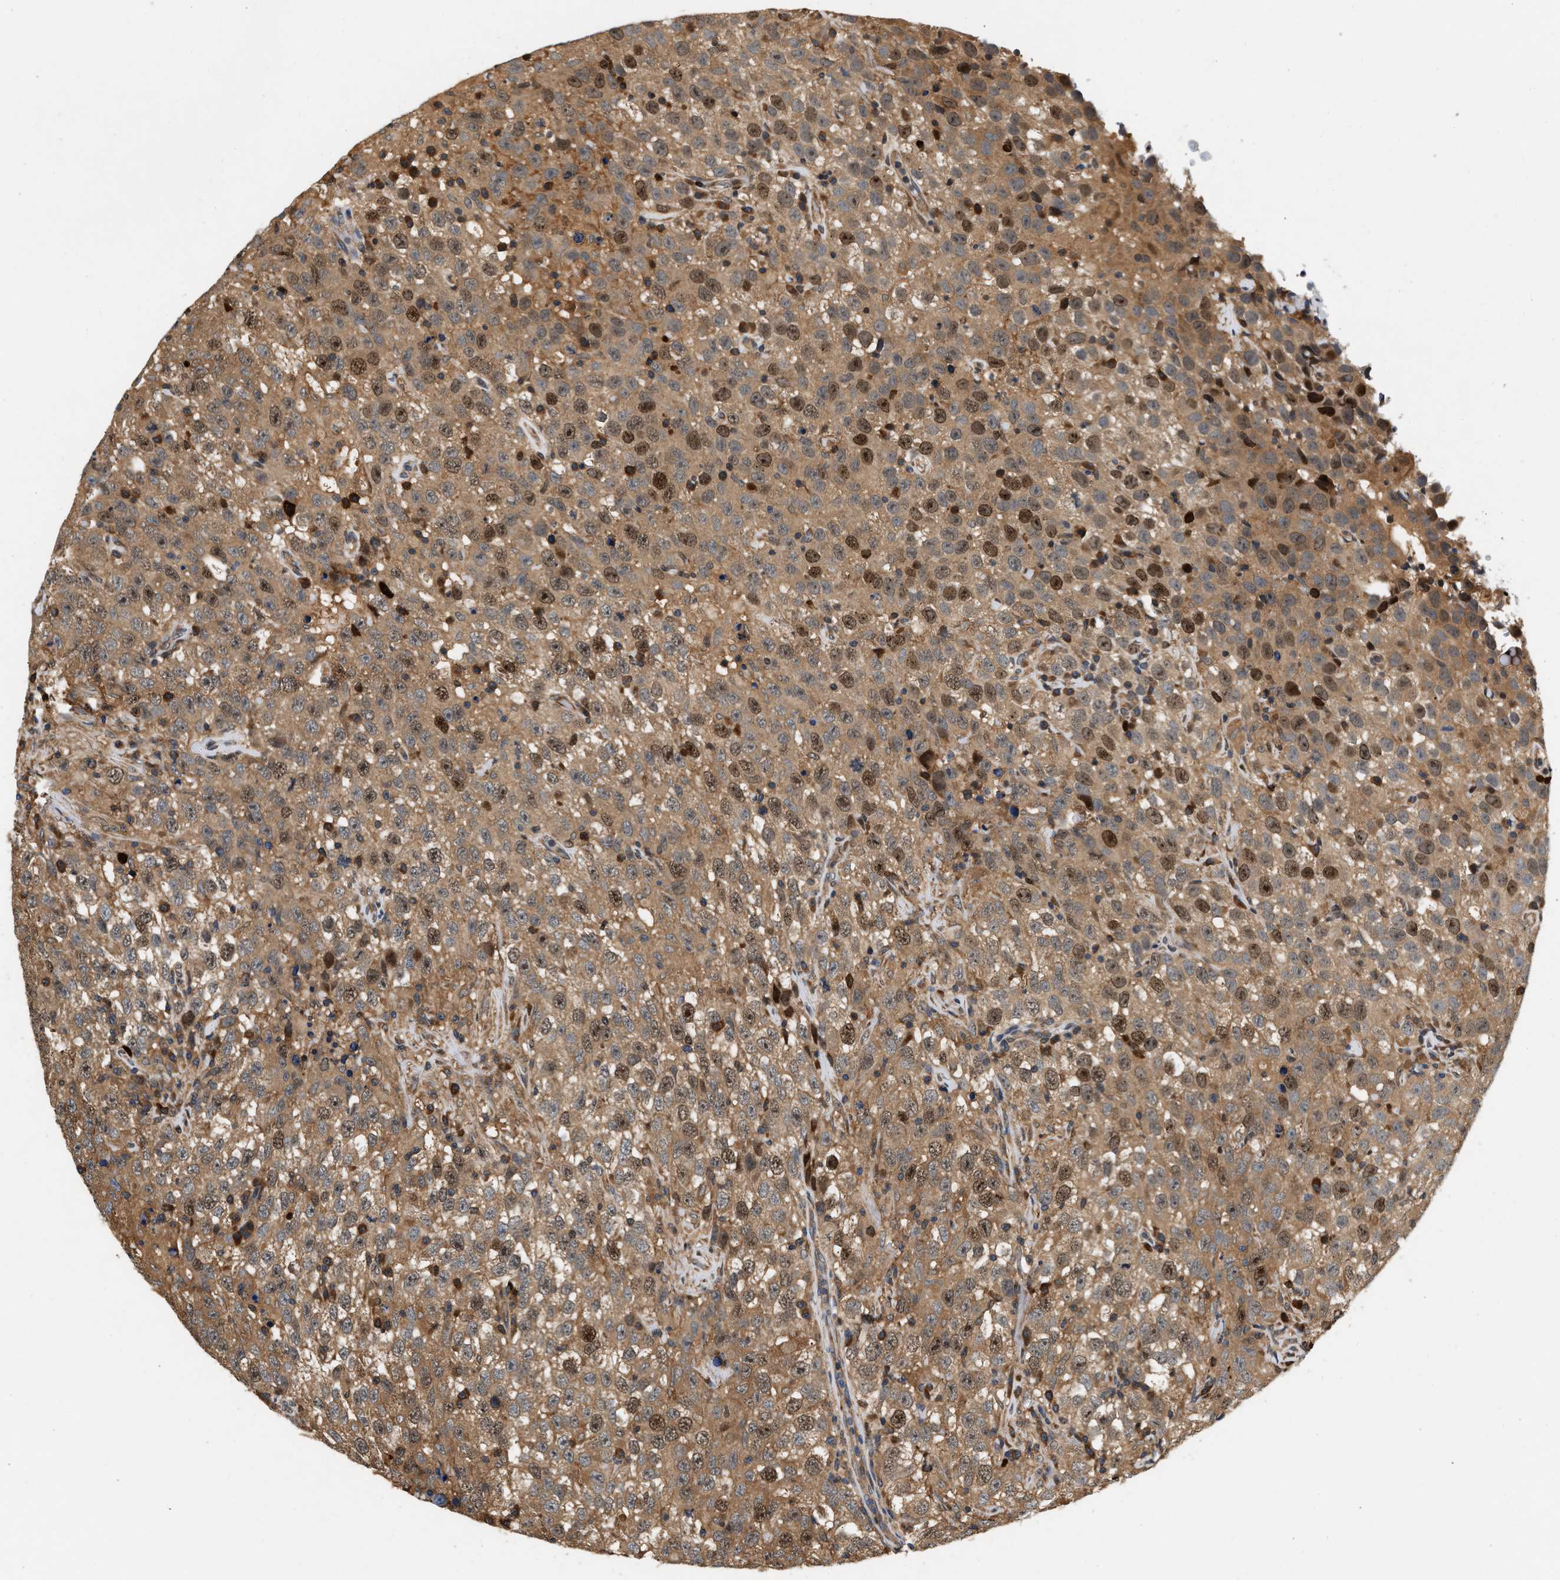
{"staining": {"intensity": "moderate", "quantity": ">75%", "location": "cytoplasmic/membranous,nuclear"}, "tissue": "testis cancer", "cell_type": "Tumor cells", "image_type": "cancer", "snomed": [{"axis": "morphology", "description": "Seminoma, NOS"}, {"axis": "topography", "description": "Testis"}], "caption": "Brown immunohistochemical staining in human testis seminoma shows moderate cytoplasmic/membranous and nuclear positivity in approximately >75% of tumor cells.", "gene": "FAM78A", "patient": {"sex": "male", "age": 41}}